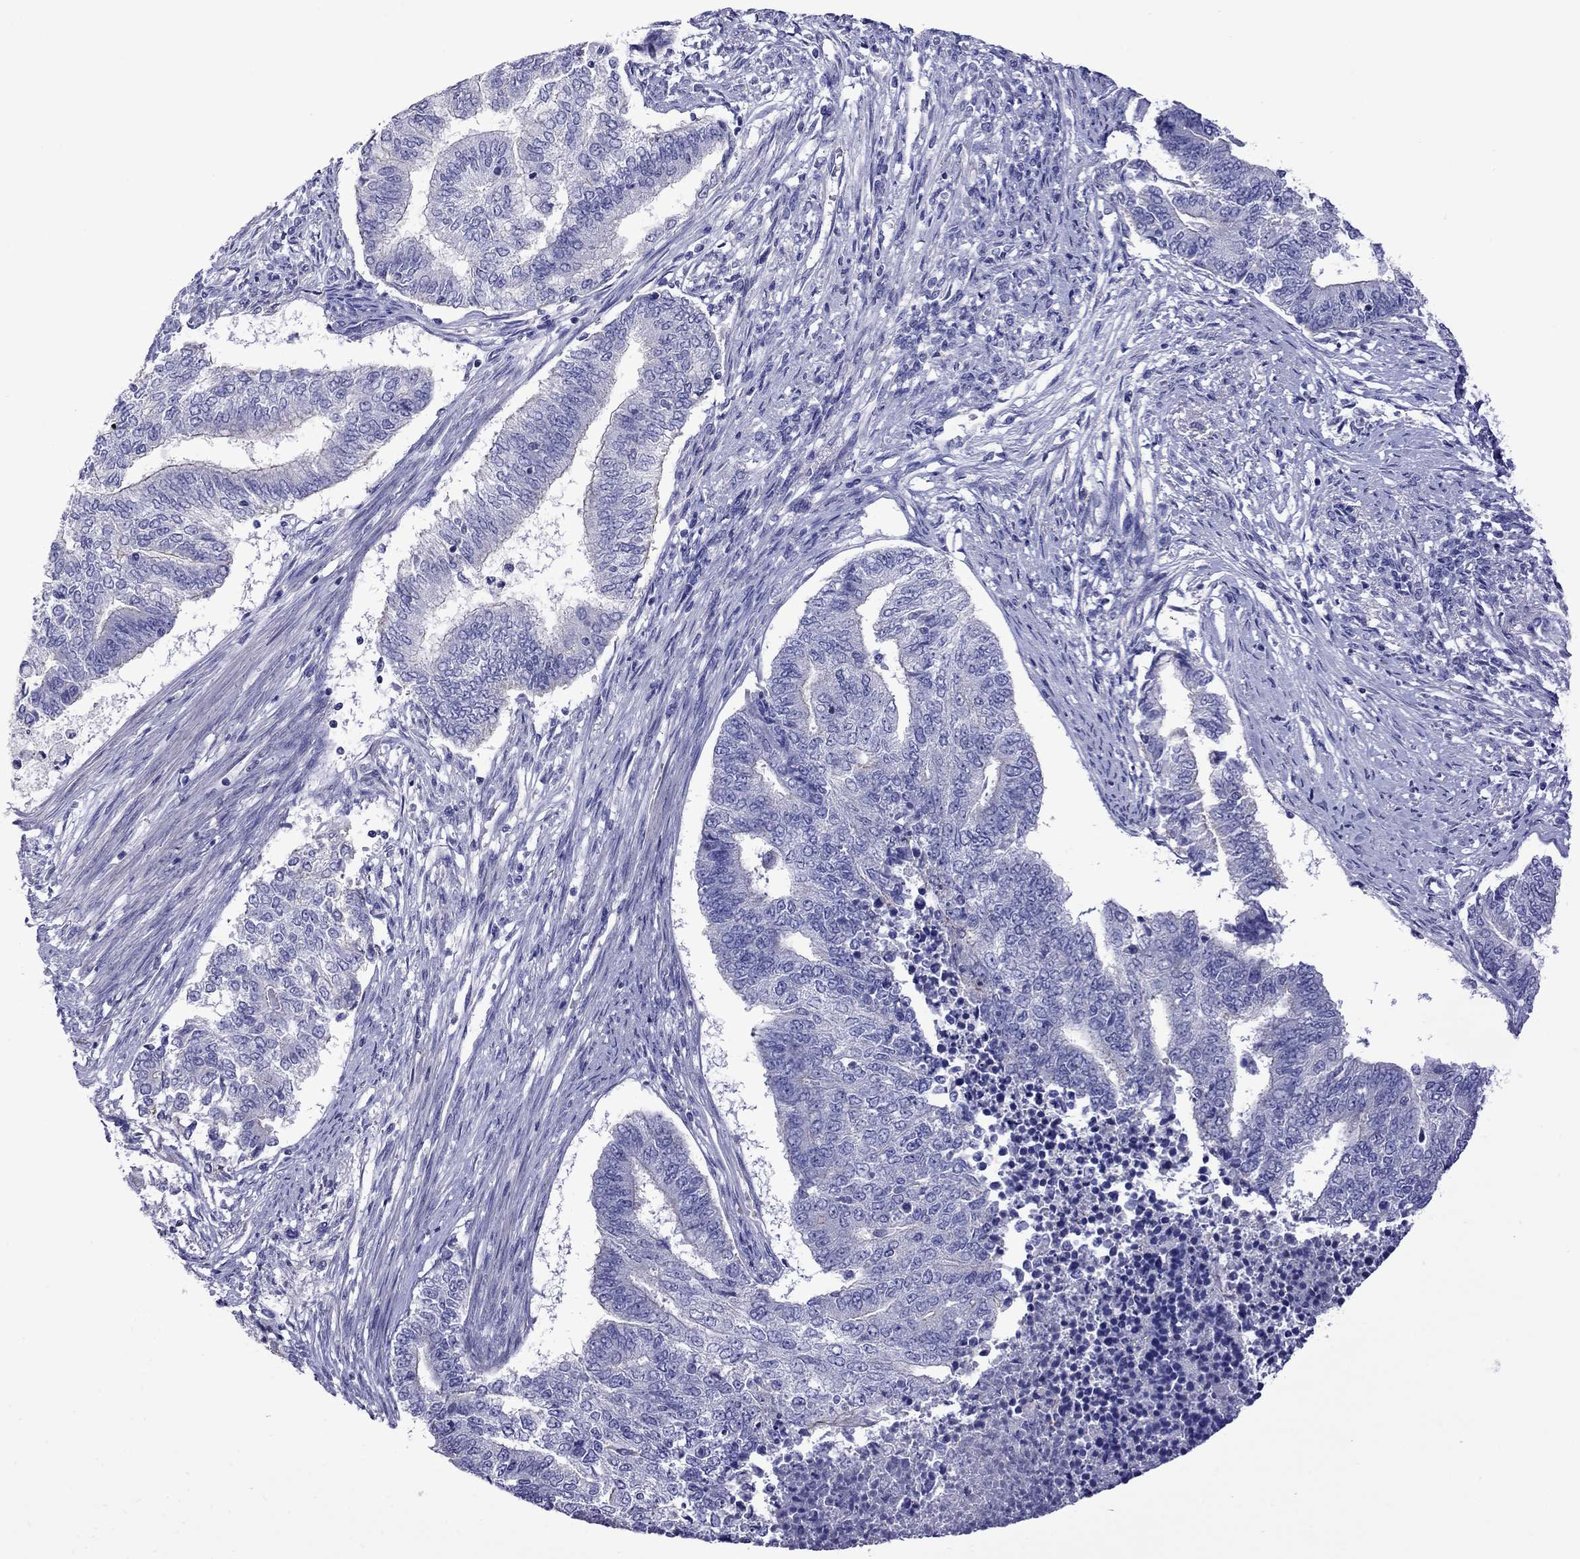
{"staining": {"intensity": "negative", "quantity": "none", "location": "none"}, "tissue": "endometrial cancer", "cell_type": "Tumor cells", "image_type": "cancer", "snomed": [{"axis": "morphology", "description": "Adenocarcinoma, NOS"}, {"axis": "topography", "description": "Endometrium"}], "caption": "Tumor cells are negative for protein expression in human adenocarcinoma (endometrial). Nuclei are stained in blue.", "gene": "STAR", "patient": {"sex": "female", "age": 65}}